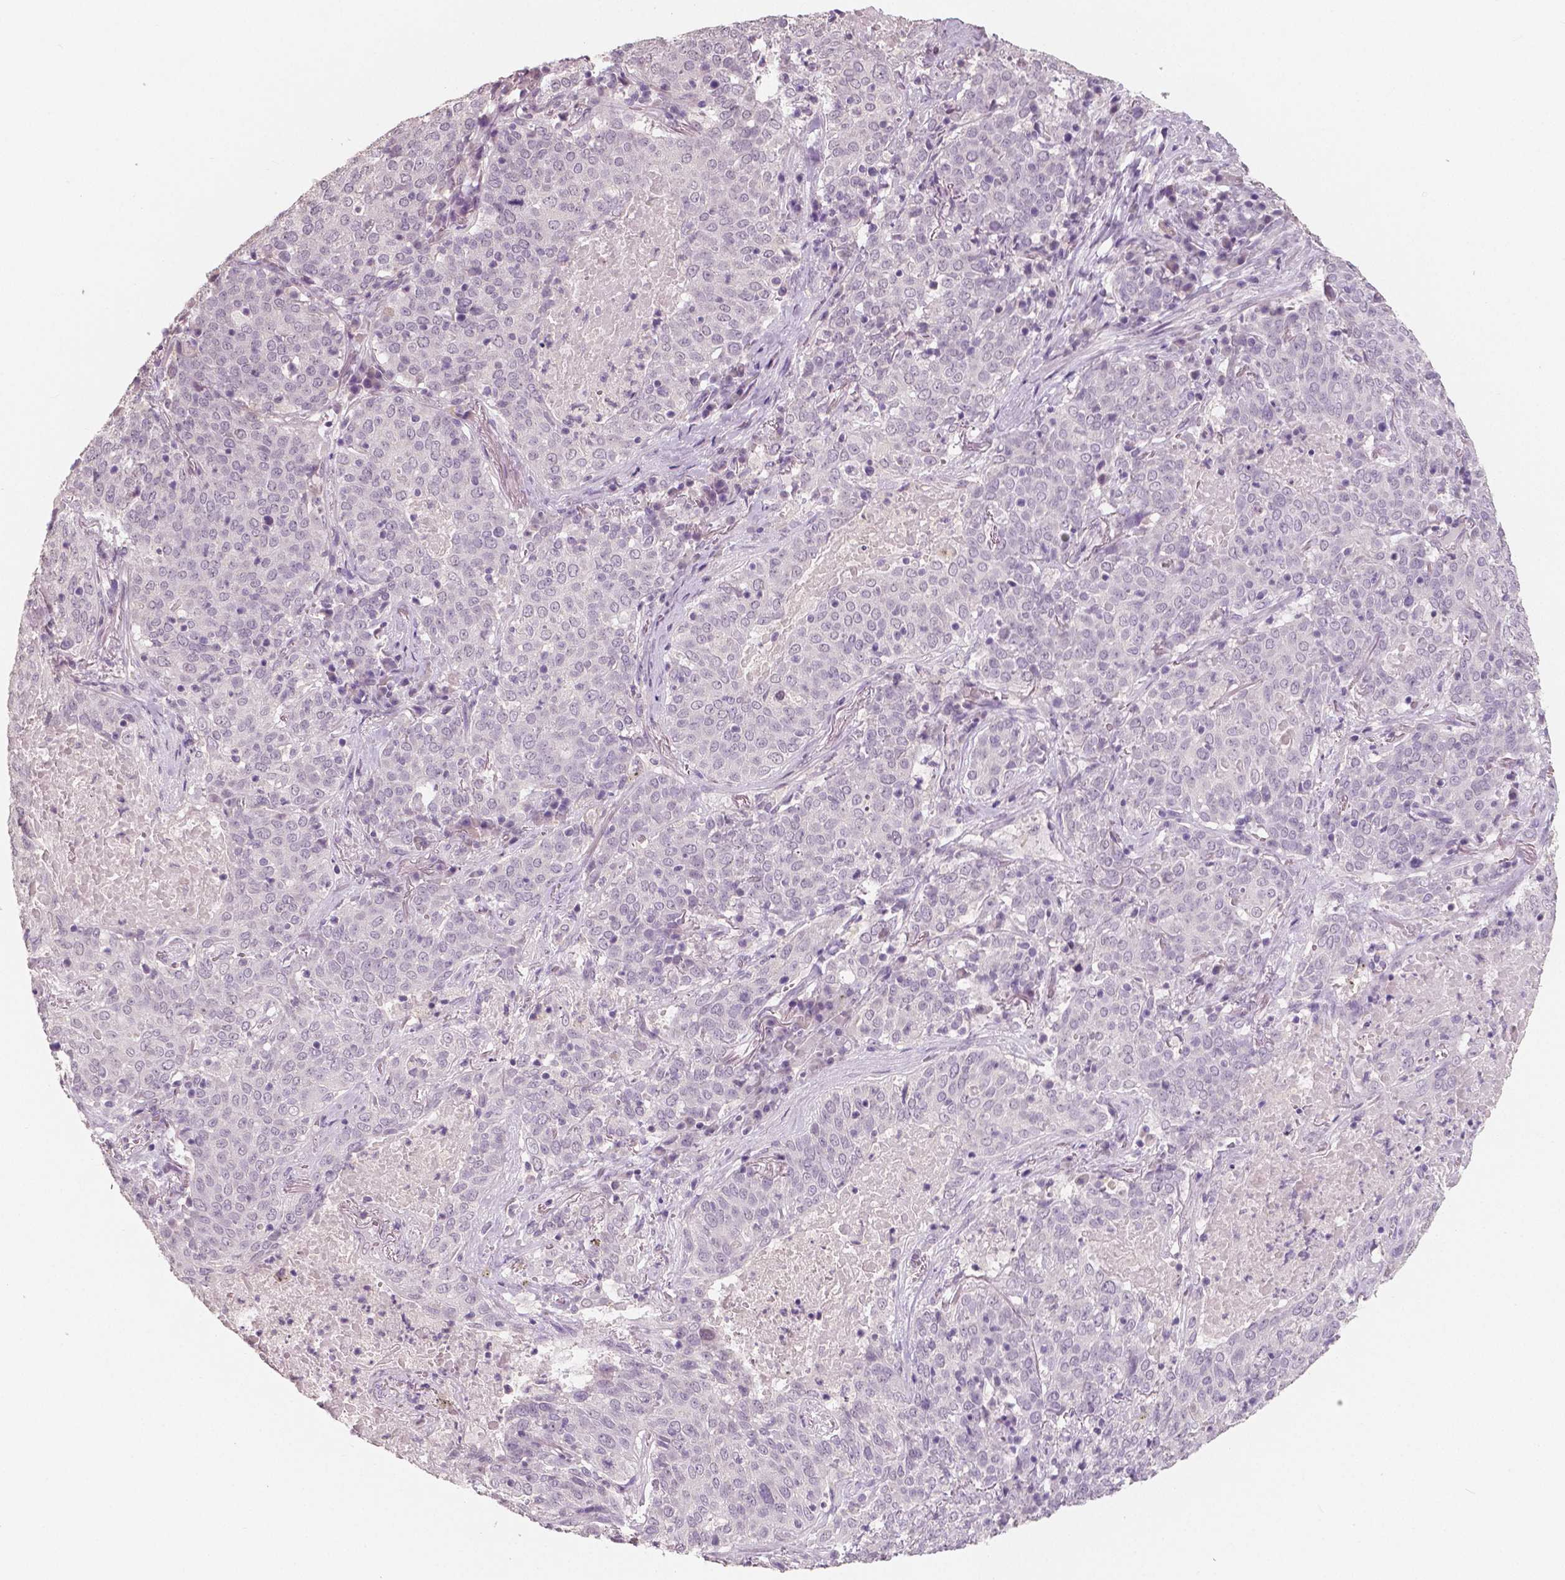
{"staining": {"intensity": "negative", "quantity": "none", "location": "none"}, "tissue": "lung cancer", "cell_type": "Tumor cells", "image_type": "cancer", "snomed": [{"axis": "morphology", "description": "Squamous cell carcinoma, NOS"}, {"axis": "topography", "description": "Lung"}], "caption": "Lung cancer (squamous cell carcinoma) stained for a protein using immunohistochemistry (IHC) reveals no staining tumor cells.", "gene": "NECAB1", "patient": {"sex": "male", "age": 82}}